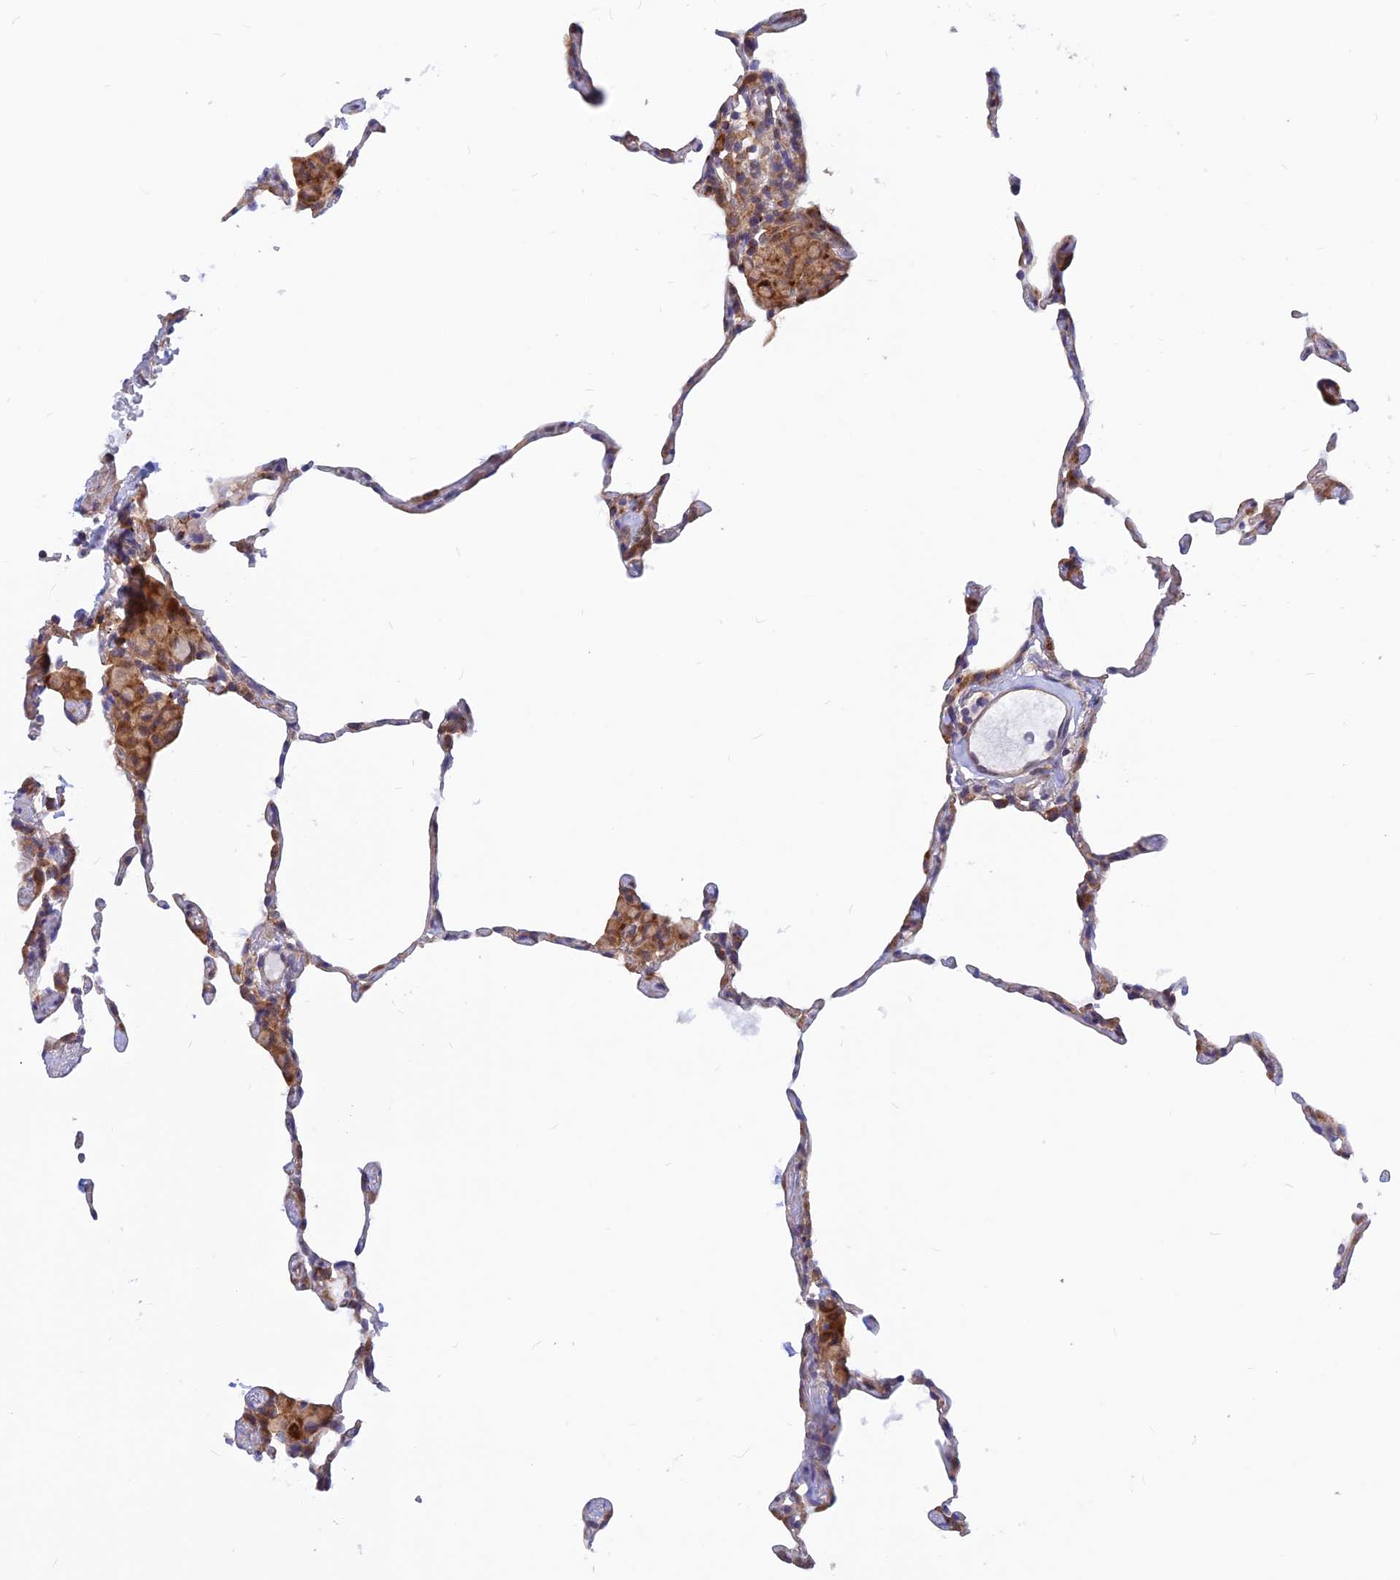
{"staining": {"intensity": "moderate", "quantity": "<25%", "location": "cytoplasmic/membranous"}, "tissue": "lung", "cell_type": "Alveolar cells", "image_type": "normal", "snomed": [{"axis": "morphology", "description": "Normal tissue, NOS"}, {"axis": "topography", "description": "Lung"}], "caption": "DAB immunohistochemical staining of normal human lung shows moderate cytoplasmic/membranous protein expression in approximately <25% of alveolar cells.", "gene": "DNAJC16", "patient": {"sex": "female", "age": 57}}